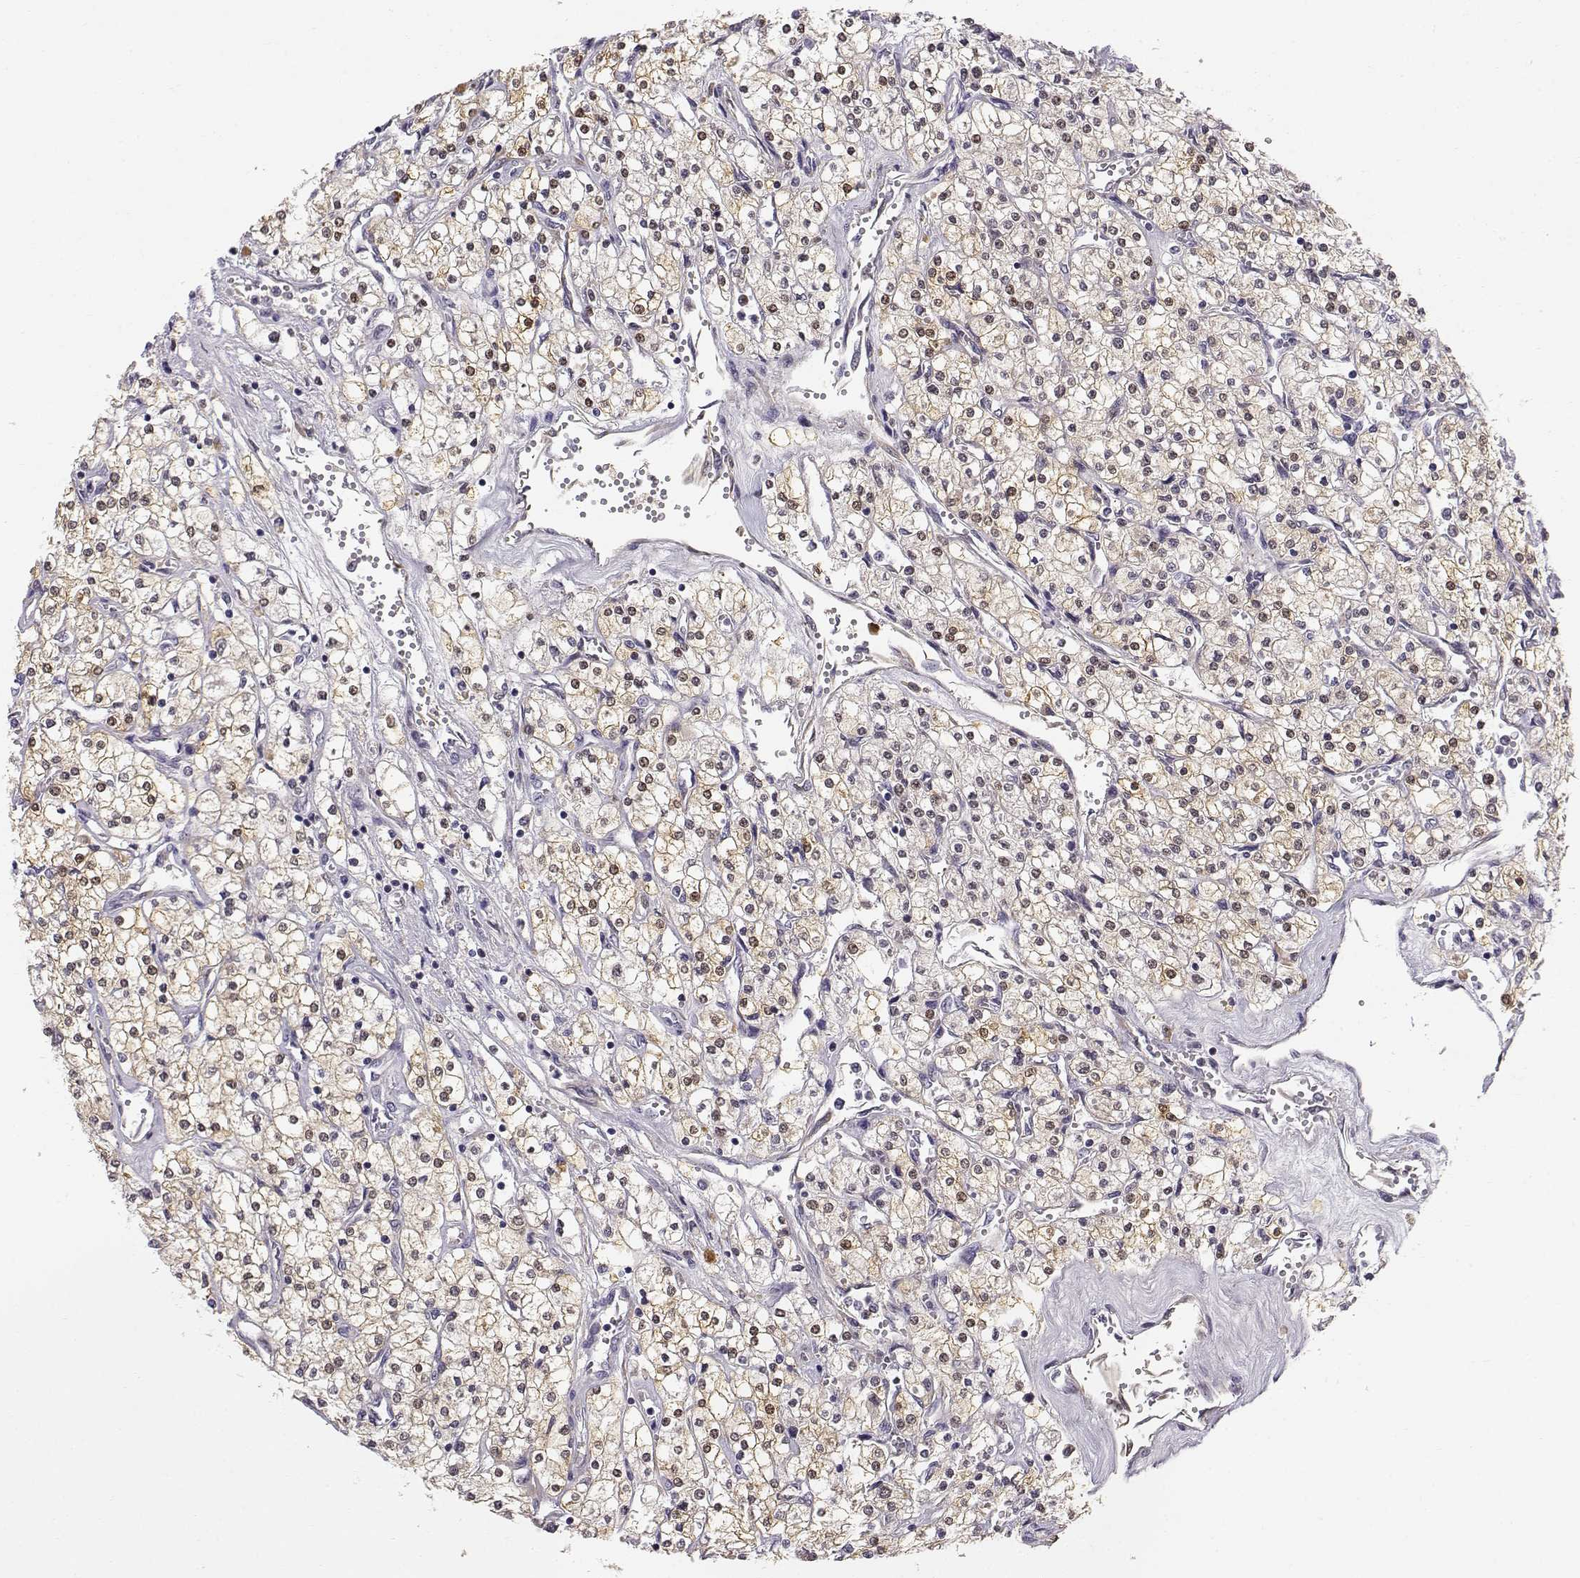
{"staining": {"intensity": "moderate", "quantity": ">75%", "location": "cytoplasmic/membranous,nuclear"}, "tissue": "renal cancer", "cell_type": "Tumor cells", "image_type": "cancer", "snomed": [{"axis": "morphology", "description": "Adenocarcinoma, NOS"}, {"axis": "topography", "description": "Kidney"}], "caption": "Adenocarcinoma (renal) was stained to show a protein in brown. There is medium levels of moderate cytoplasmic/membranous and nuclear expression in about >75% of tumor cells.", "gene": "ACSL6", "patient": {"sex": "male", "age": 80}}